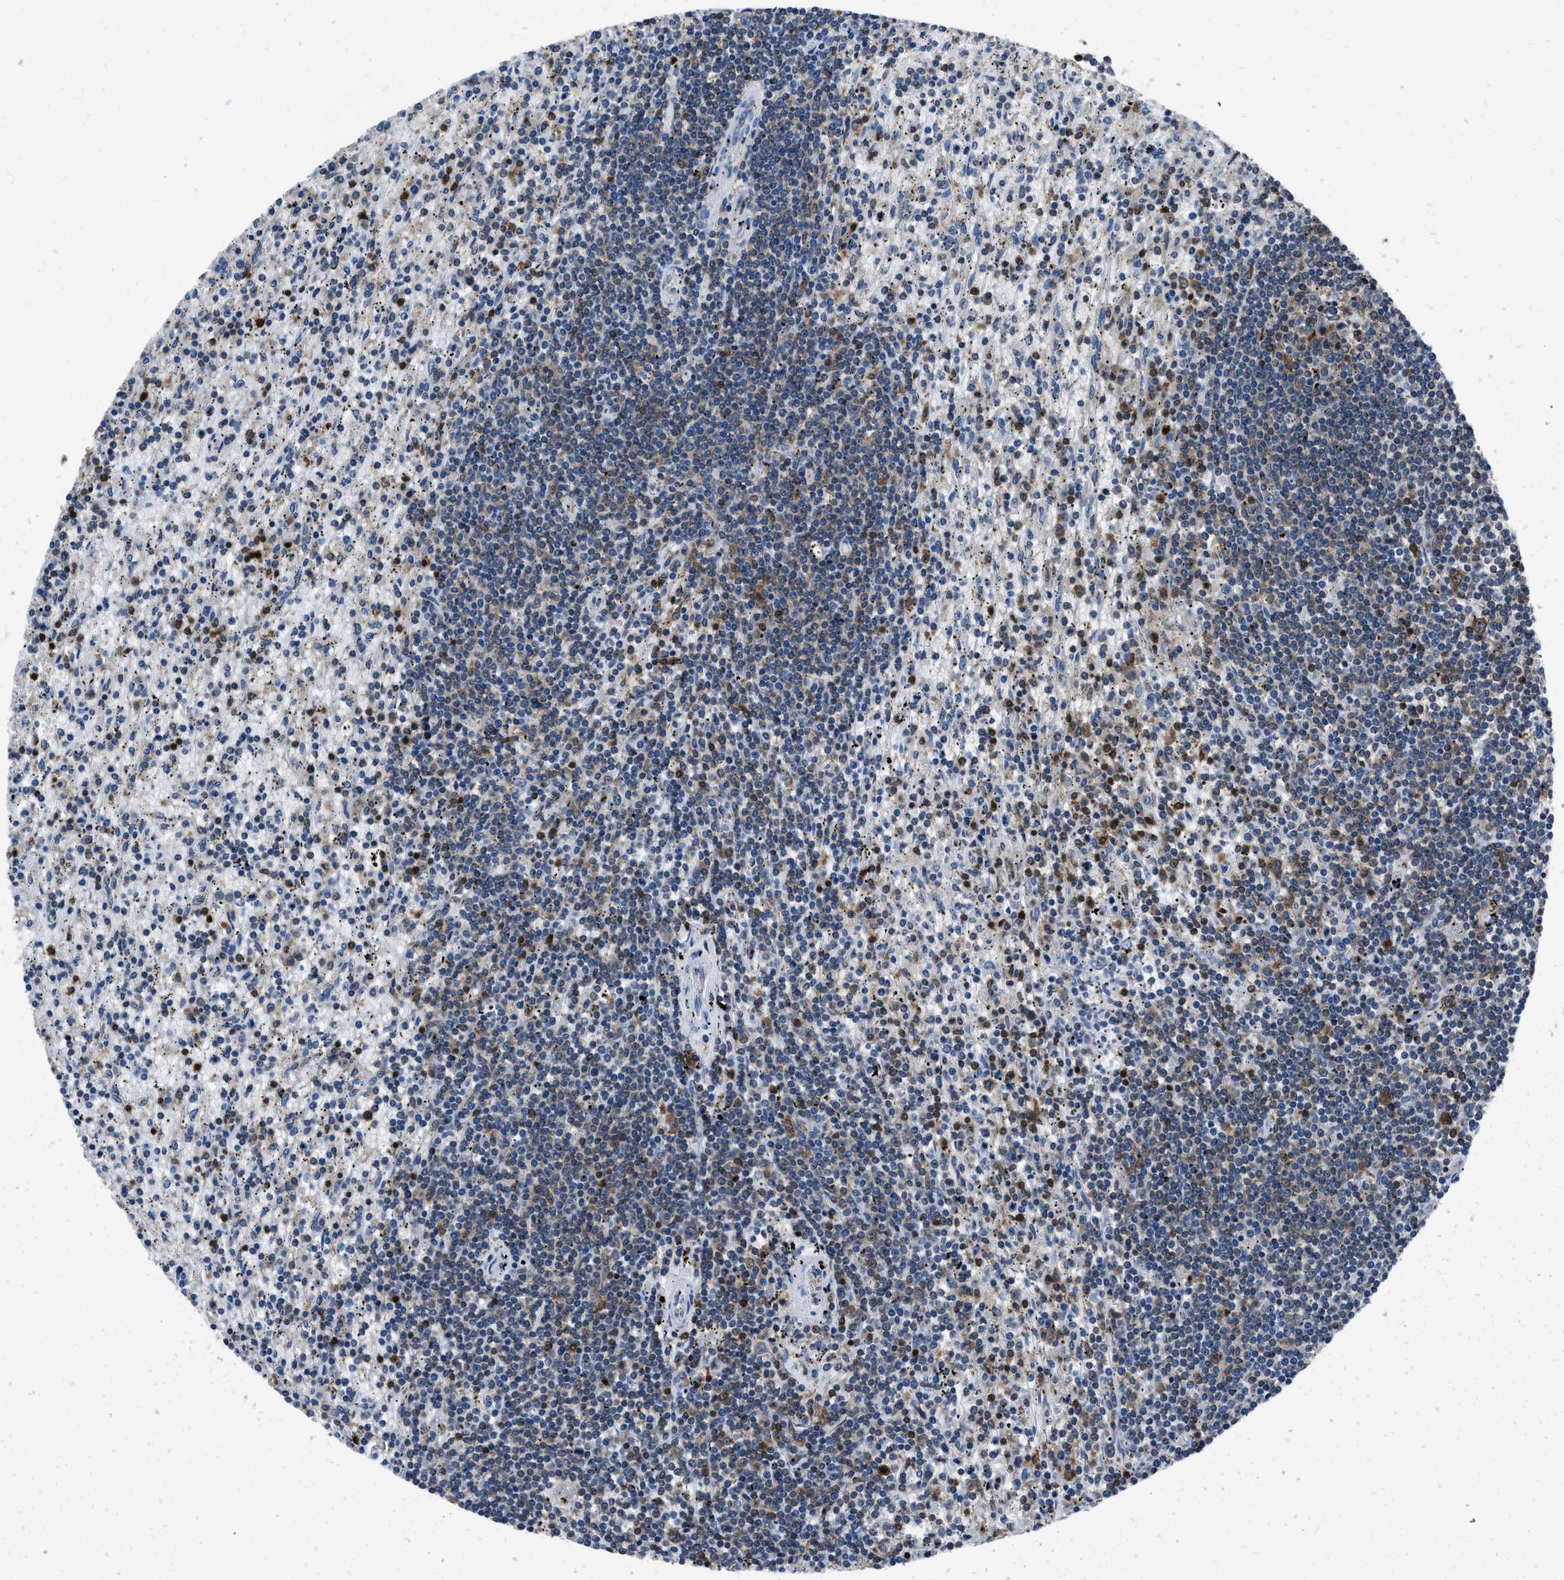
{"staining": {"intensity": "moderate", "quantity": "25%-75%", "location": "cytoplasmic/membranous"}, "tissue": "lymphoma", "cell_type": "Tumor cells", "image_type": "cancer", "snomed": [{"axis": "morphology", "description": "Malignant lymphoma, non-Hodgkin's type, Low grade"}, {"axis": "topography", "description": "Spleen"}], "caption": "IHC of malignant lymphoma, non-Hodgkin's type (low-grade) displays medium levels of moderate cytoplasmic/membranous positivity in approximately 25%-75% of tumor cells. (Stains: DAB in brown, nuclei in blue, Microscopy: brightfield microscopy at high magnification).", "gene": "YARS1", "patient": {"sex": "male", "age": 76}}